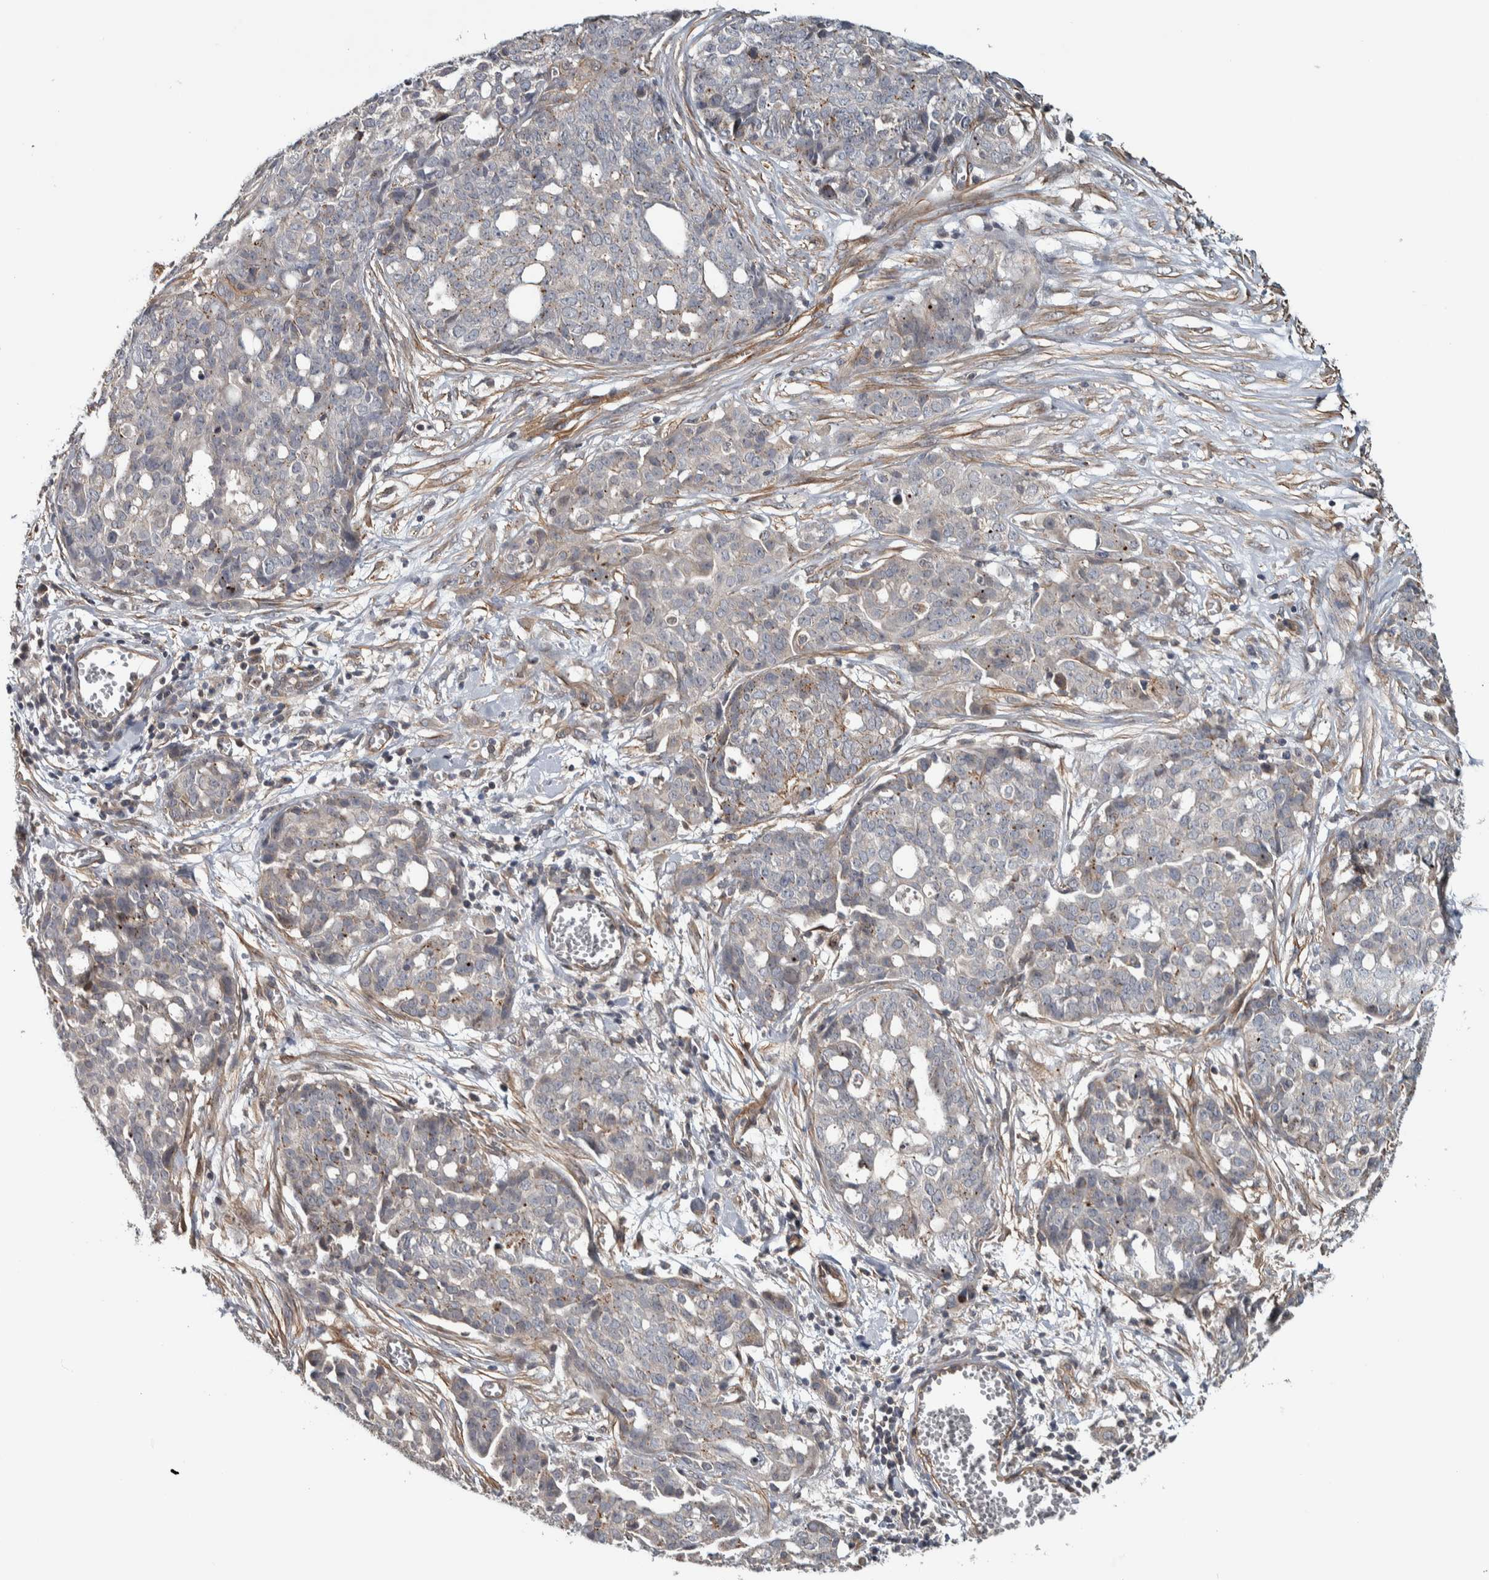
{"staining": {"intensity": "negative", "quantity": "none", "location": "none"}, "tissue": "ovarian cancer", "cell_type": "Tumor cells", "image_type": "cancer", "snomed": [{"axis": "morphology", "description": "Cystadenocarcinoma, serous, NOS"}, {"axis": "topography", "description": "Soft tissue"}, {"axis": "topography", "description": "Ovary"}], "caption": "An image of ovarian cancer stained for a protein displays no brown staining in tumor cells.", "gene": "TBC1D31", "patient": {"sex": "female", "age": 57}}